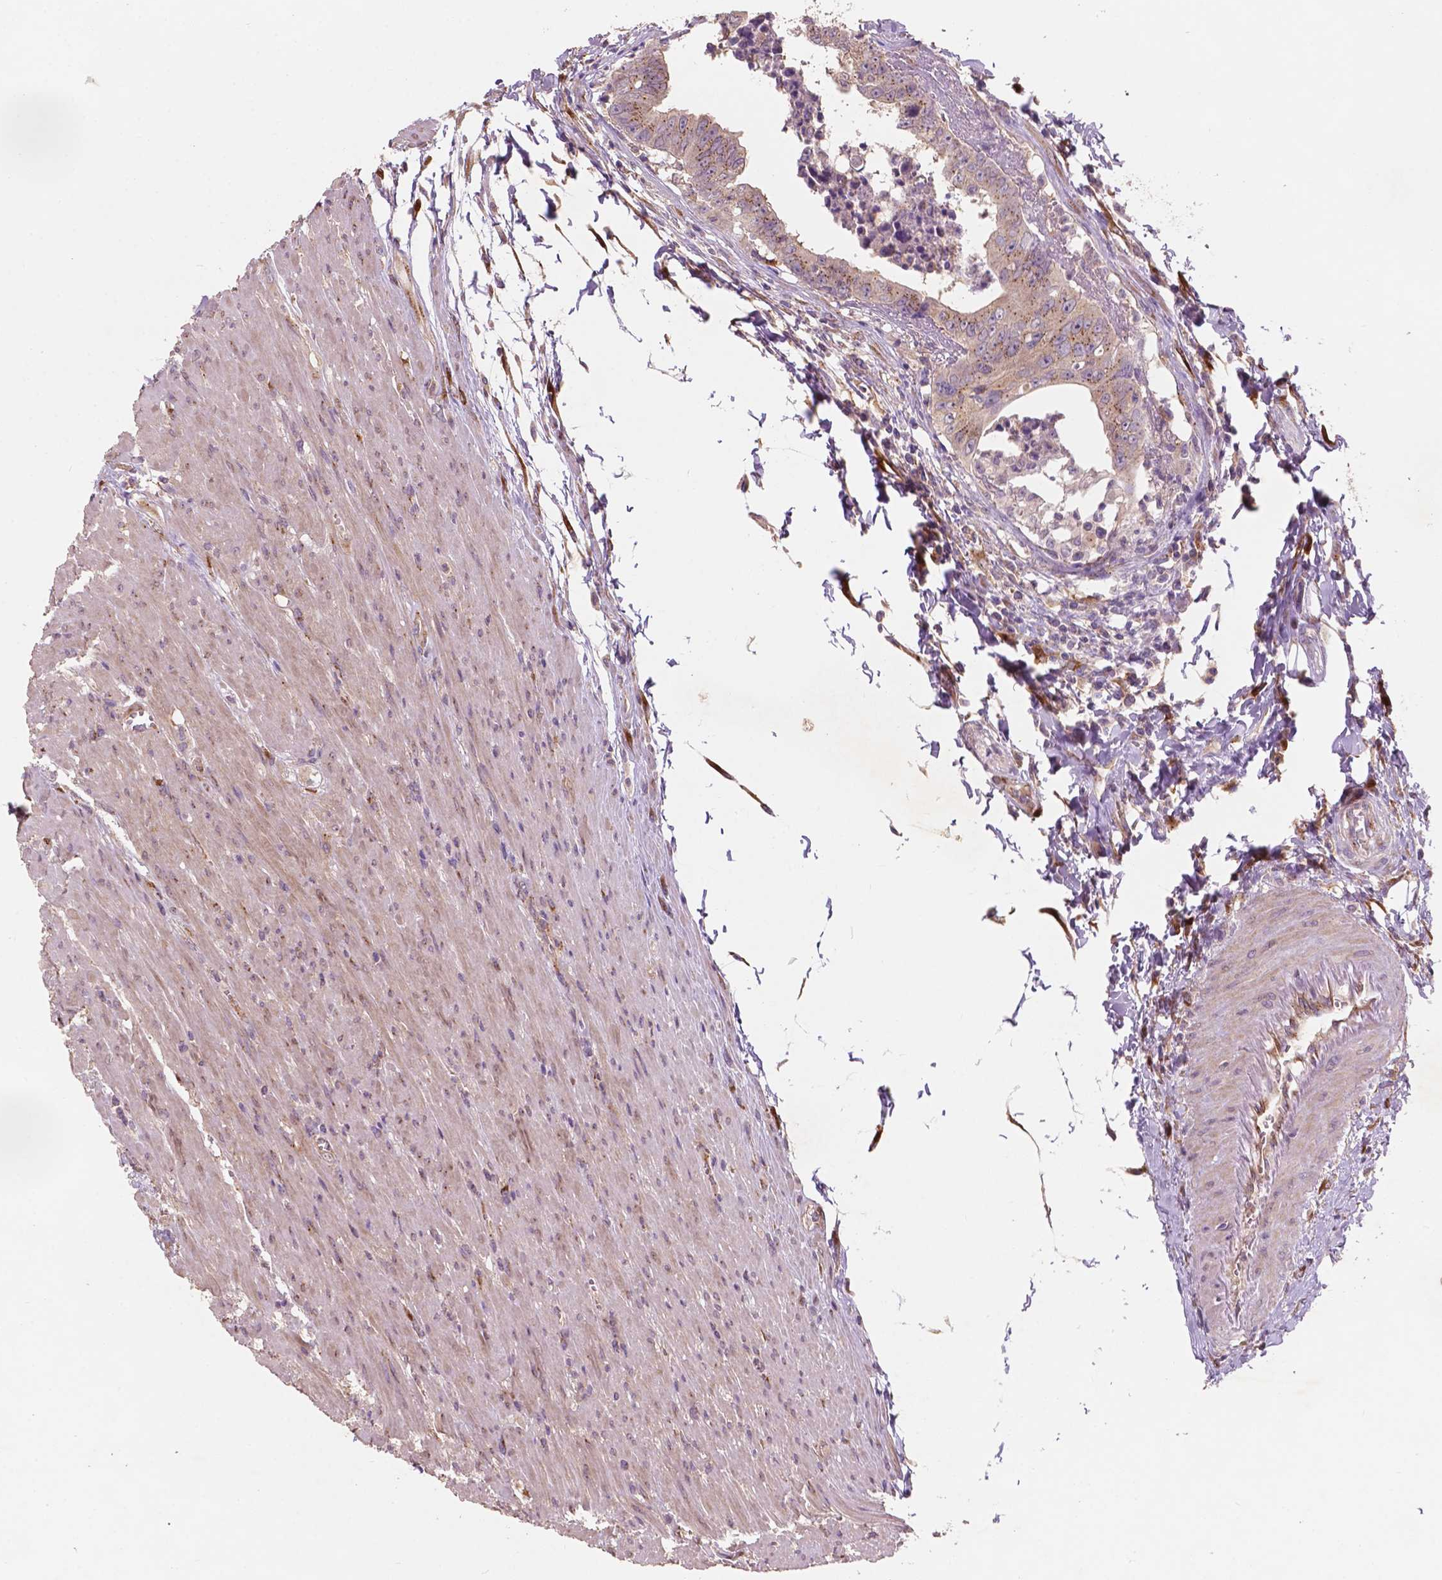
{"staining": {"intensity": "weak", "quantity": ">75%", "location": "cytoplasmic/membranous"}, "tissue": "colorectal cancer", "cell_type": "Tumor cells", "image_type": "cancer", "snomed": [{"axis": "morphology", "description": "Adenocarcinoma, NOS"}, {"axis": "topography", "description": "Rectum"}], "caption": "There is low levels of weak cytoplasmic/membranous expression in tumor cells of colorectal cancer, as demonstrated by immunohistochemical staining (brown color).", "gene": "CHPT1", "patient": {"sex": "female", "age": 62}}